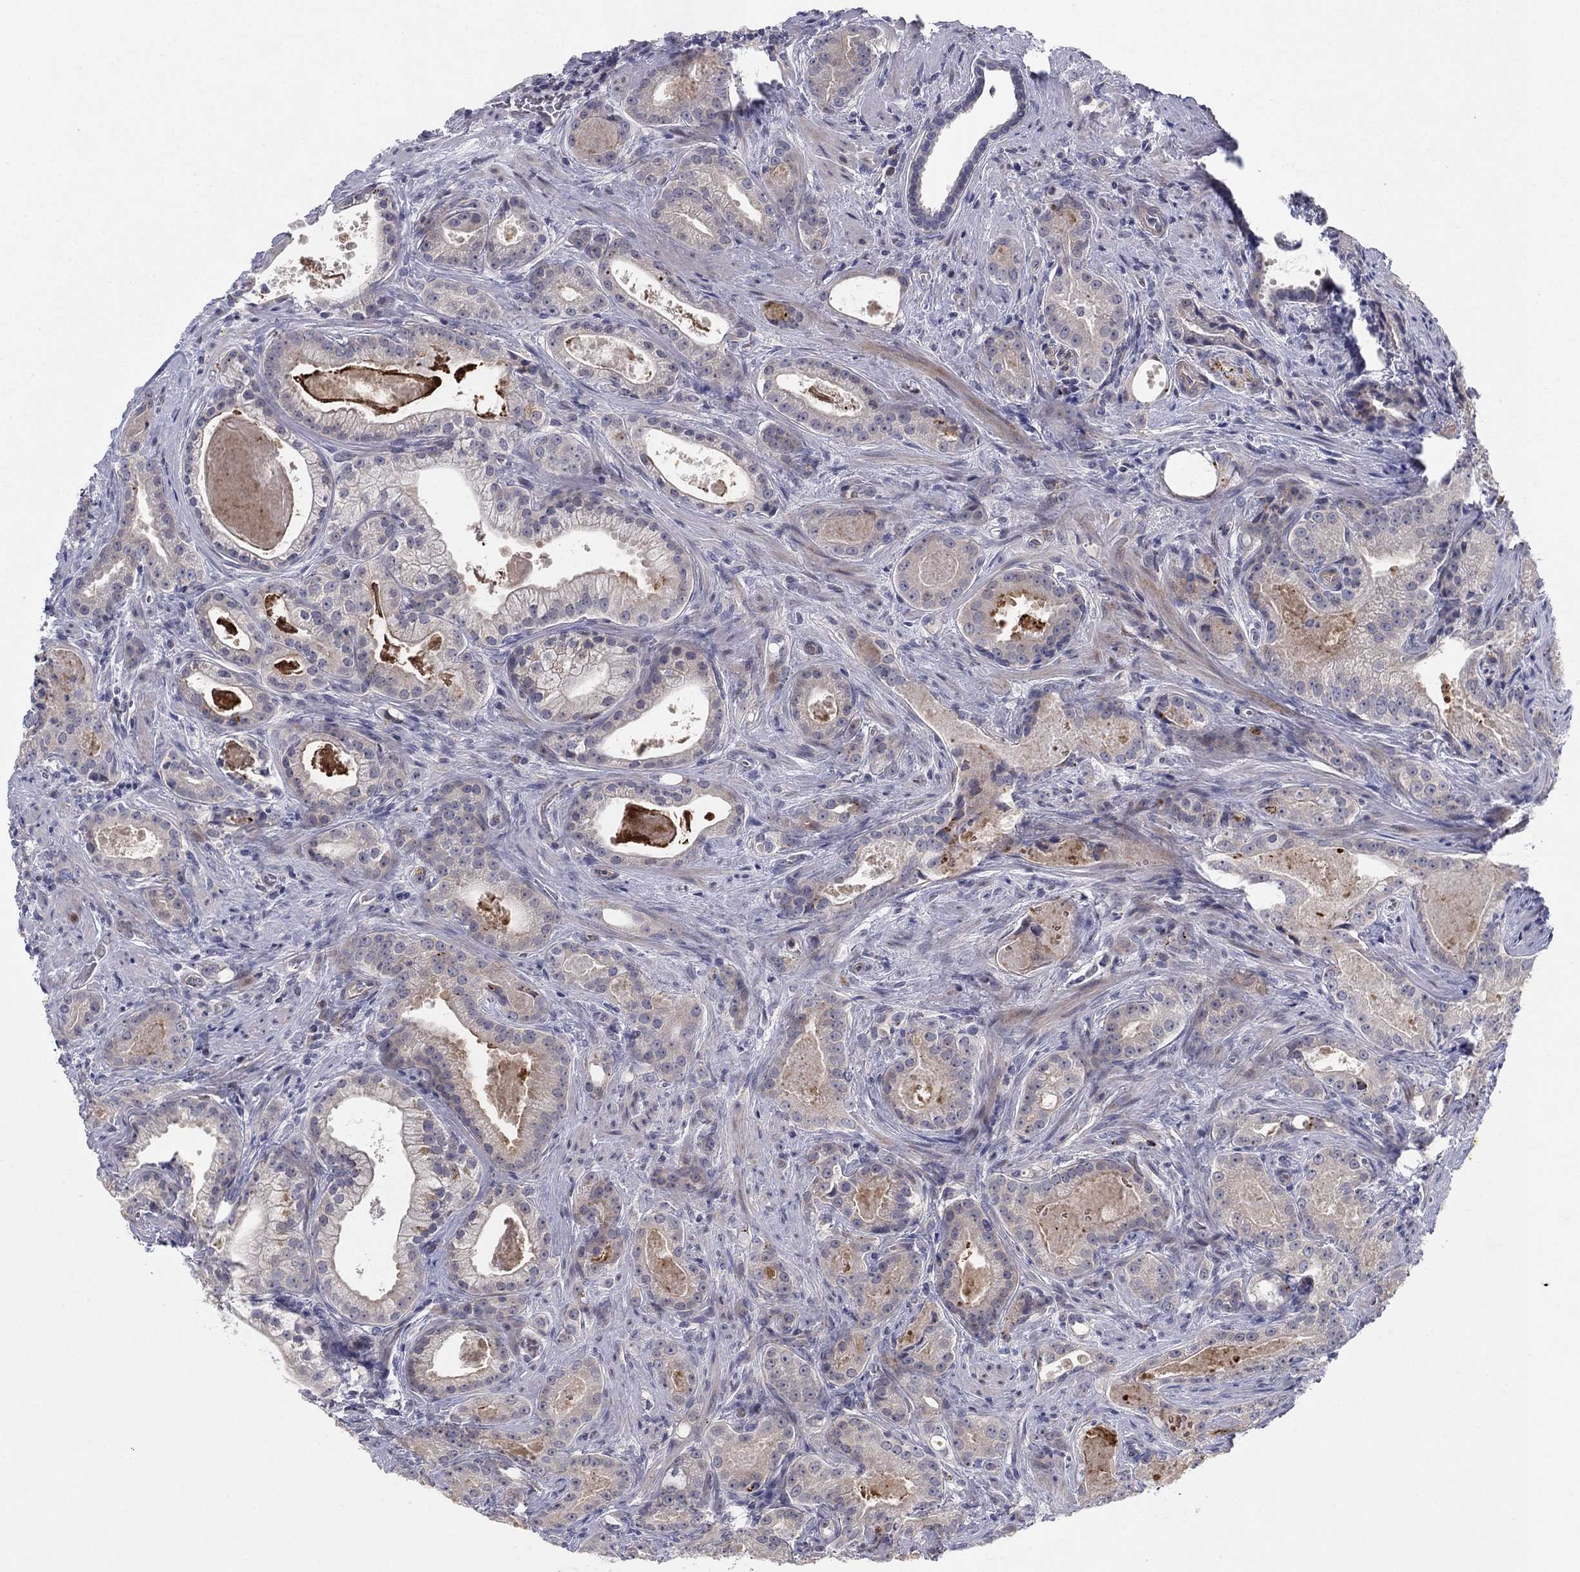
{"staining": {"intensity": "negative", "quantity": "none", "location": "none"}, "tissue": "prostate cancer", "cell_type": "Tumor cells", "image_type": "cancer", "snomed": [{"axis": "morphology", "description": "Adenocarcinoma, NOS"}, {"axis": "topography", "description": "Prostate"}], "caption": "High magnification brightfield microscopy of prostate cancer stained with DAB (brown) and counterstained with hematoxylin (blue): tumor cells show no significant staining.", "gene": "AMN1", "patient": {"sex": "male", "age": 61}}